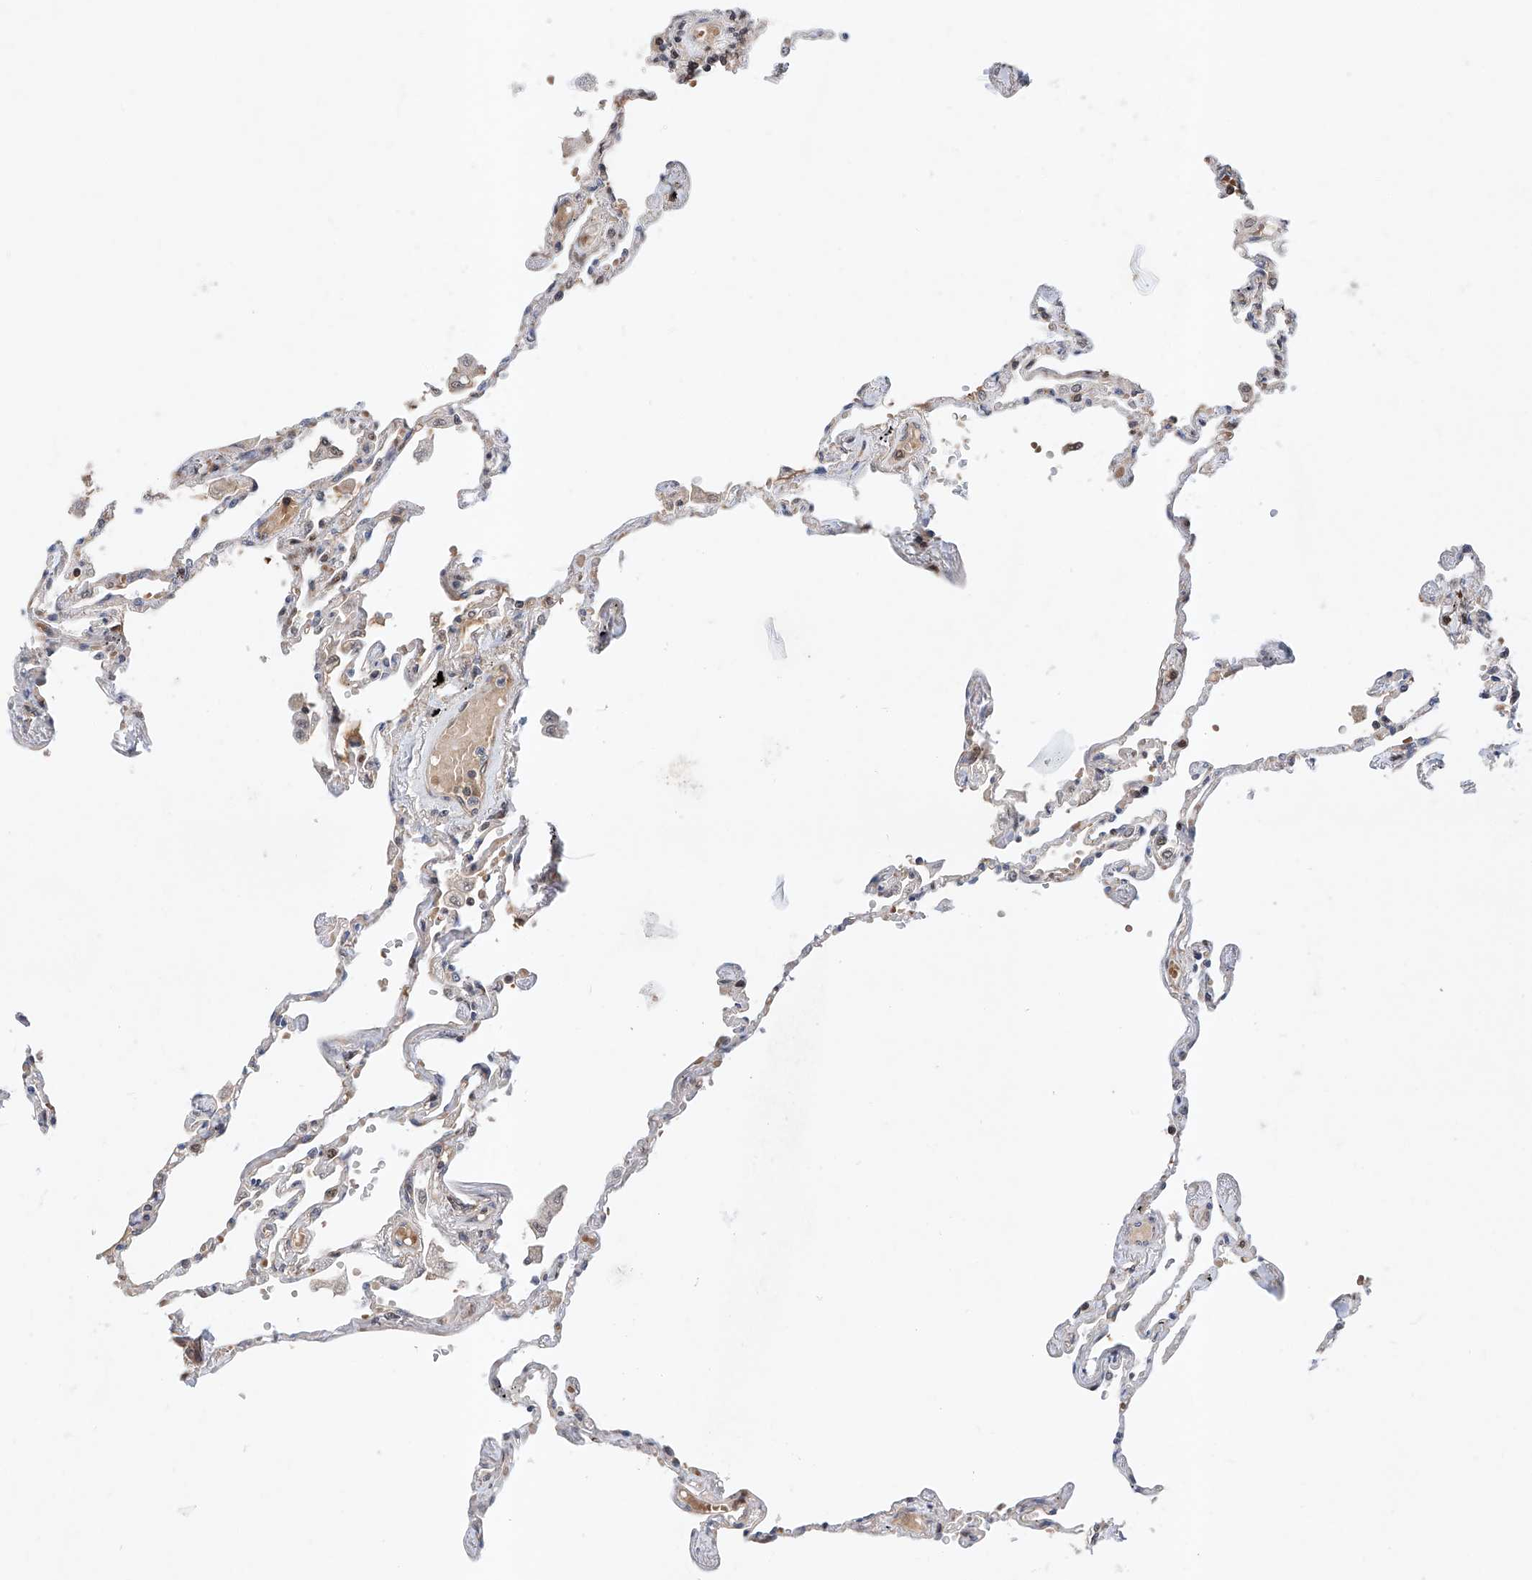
{"staining": {"intensity": "moderate", "quantity": "<25%", "location": "nuclear"}, "tissue": "lung", "cell_type": "Alveolar cells", "image_type": "normal", "snomed": [{"axis": "morphology", "description": "Normal tissue, NOS"}, {"axis": "topography", "description": "Lung"}], "caption": "An IHC image of benign tissue is shown. Protein staining in brown shows moderate nuclear positivity in lung within alveolar cells.", "gene": "SNRNP200", "patient": {"sex": "female", "age": 67}}